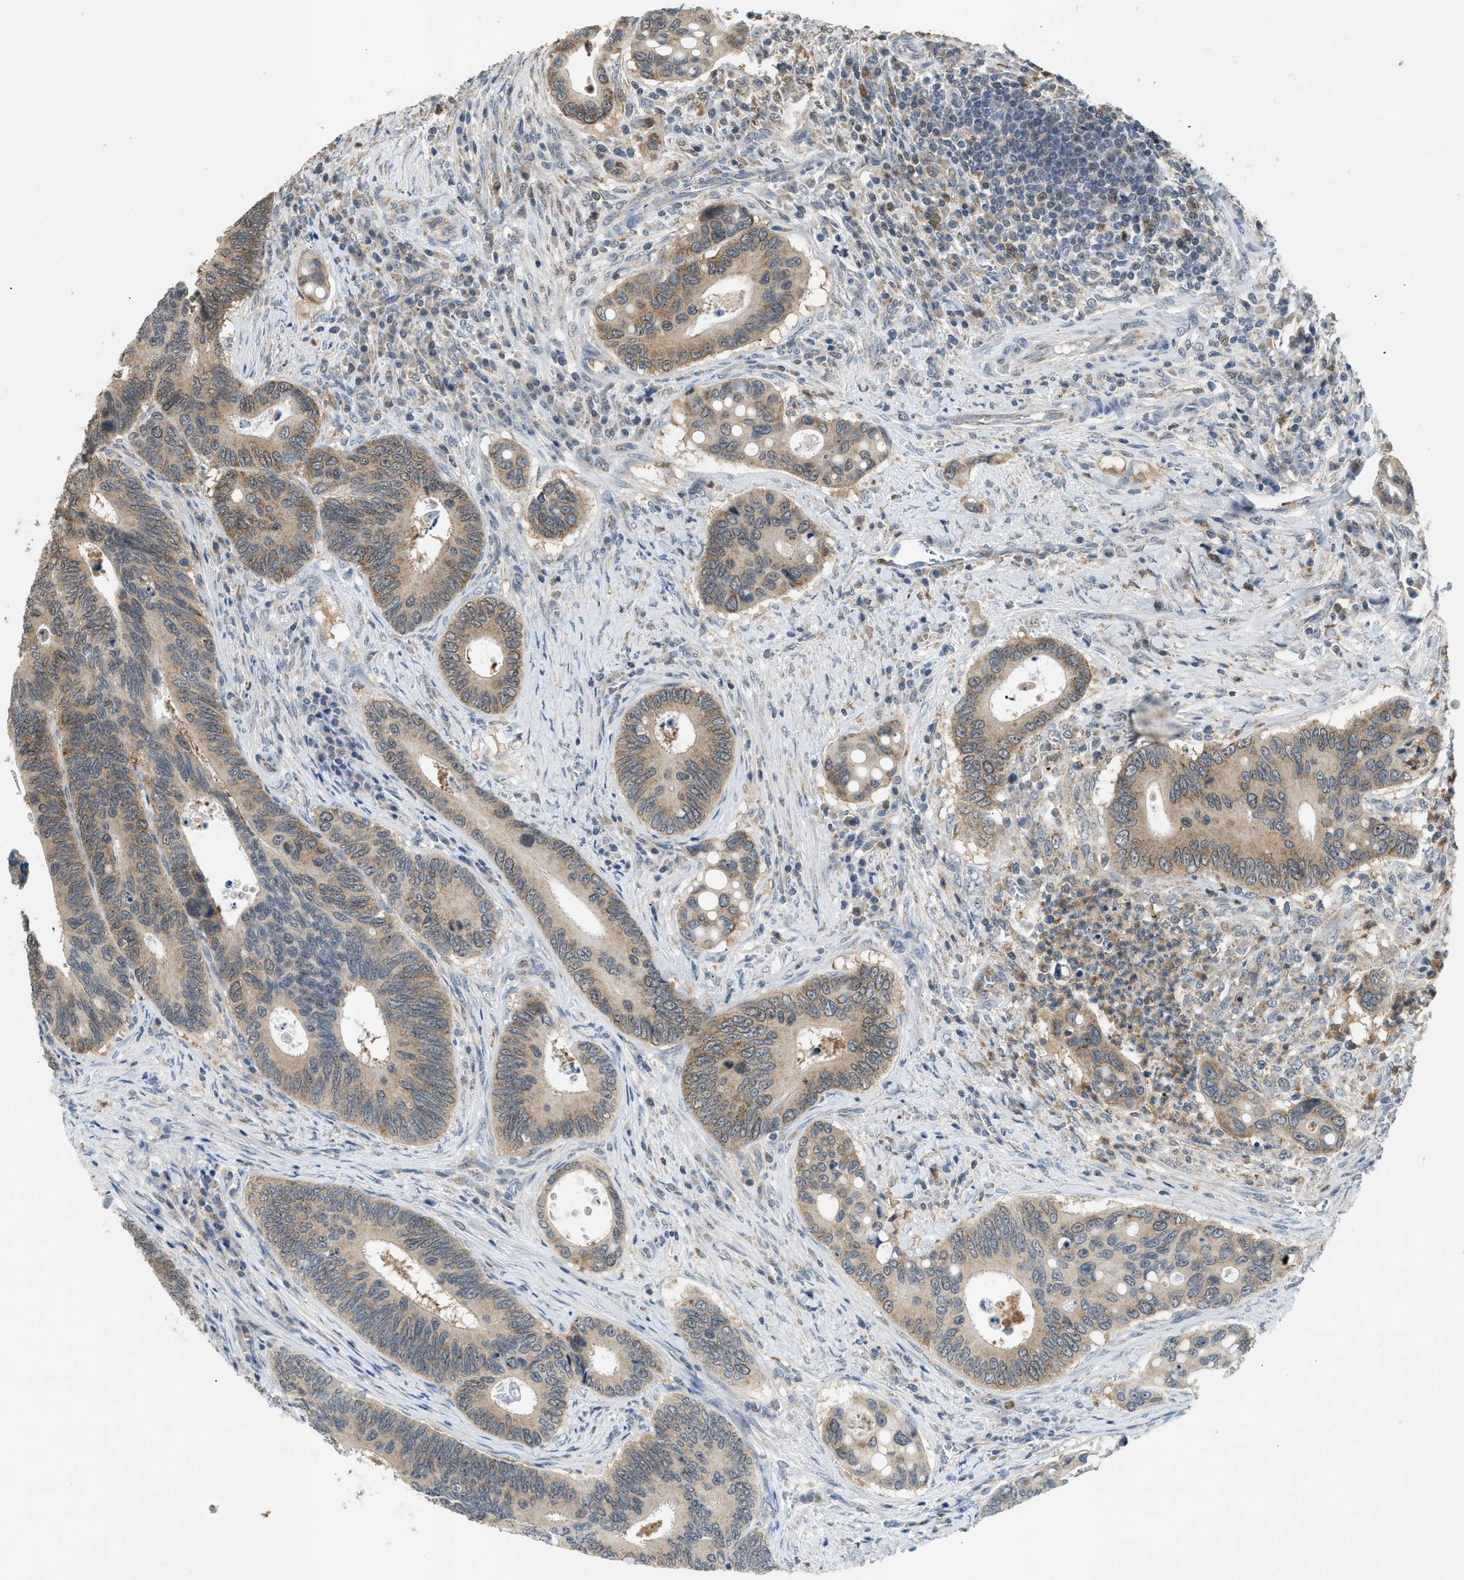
{"staining": {"intensity": "weak", "quantity": ">75%", "location": "cytoplasmic/membranous"}, "tissue": "colorectal cancer", "cell_type": "Tumor cells", "image_type": "cancer", "snomed": [{"axis": "morphology", "description": "Inflammation, NOS"}, {"axis": "morphology", "description": "Adenocarcinoma, NOS"}, {"axis": "topography", "description": "Colon"}], "caption": "Protein expression analysis of human colorectal cancer reveals weak cytoplasmic/membranous staining in about >75% of tumor cells.", "gene": "TOMM34", "patient": {"sex": "male", "age": 72}}